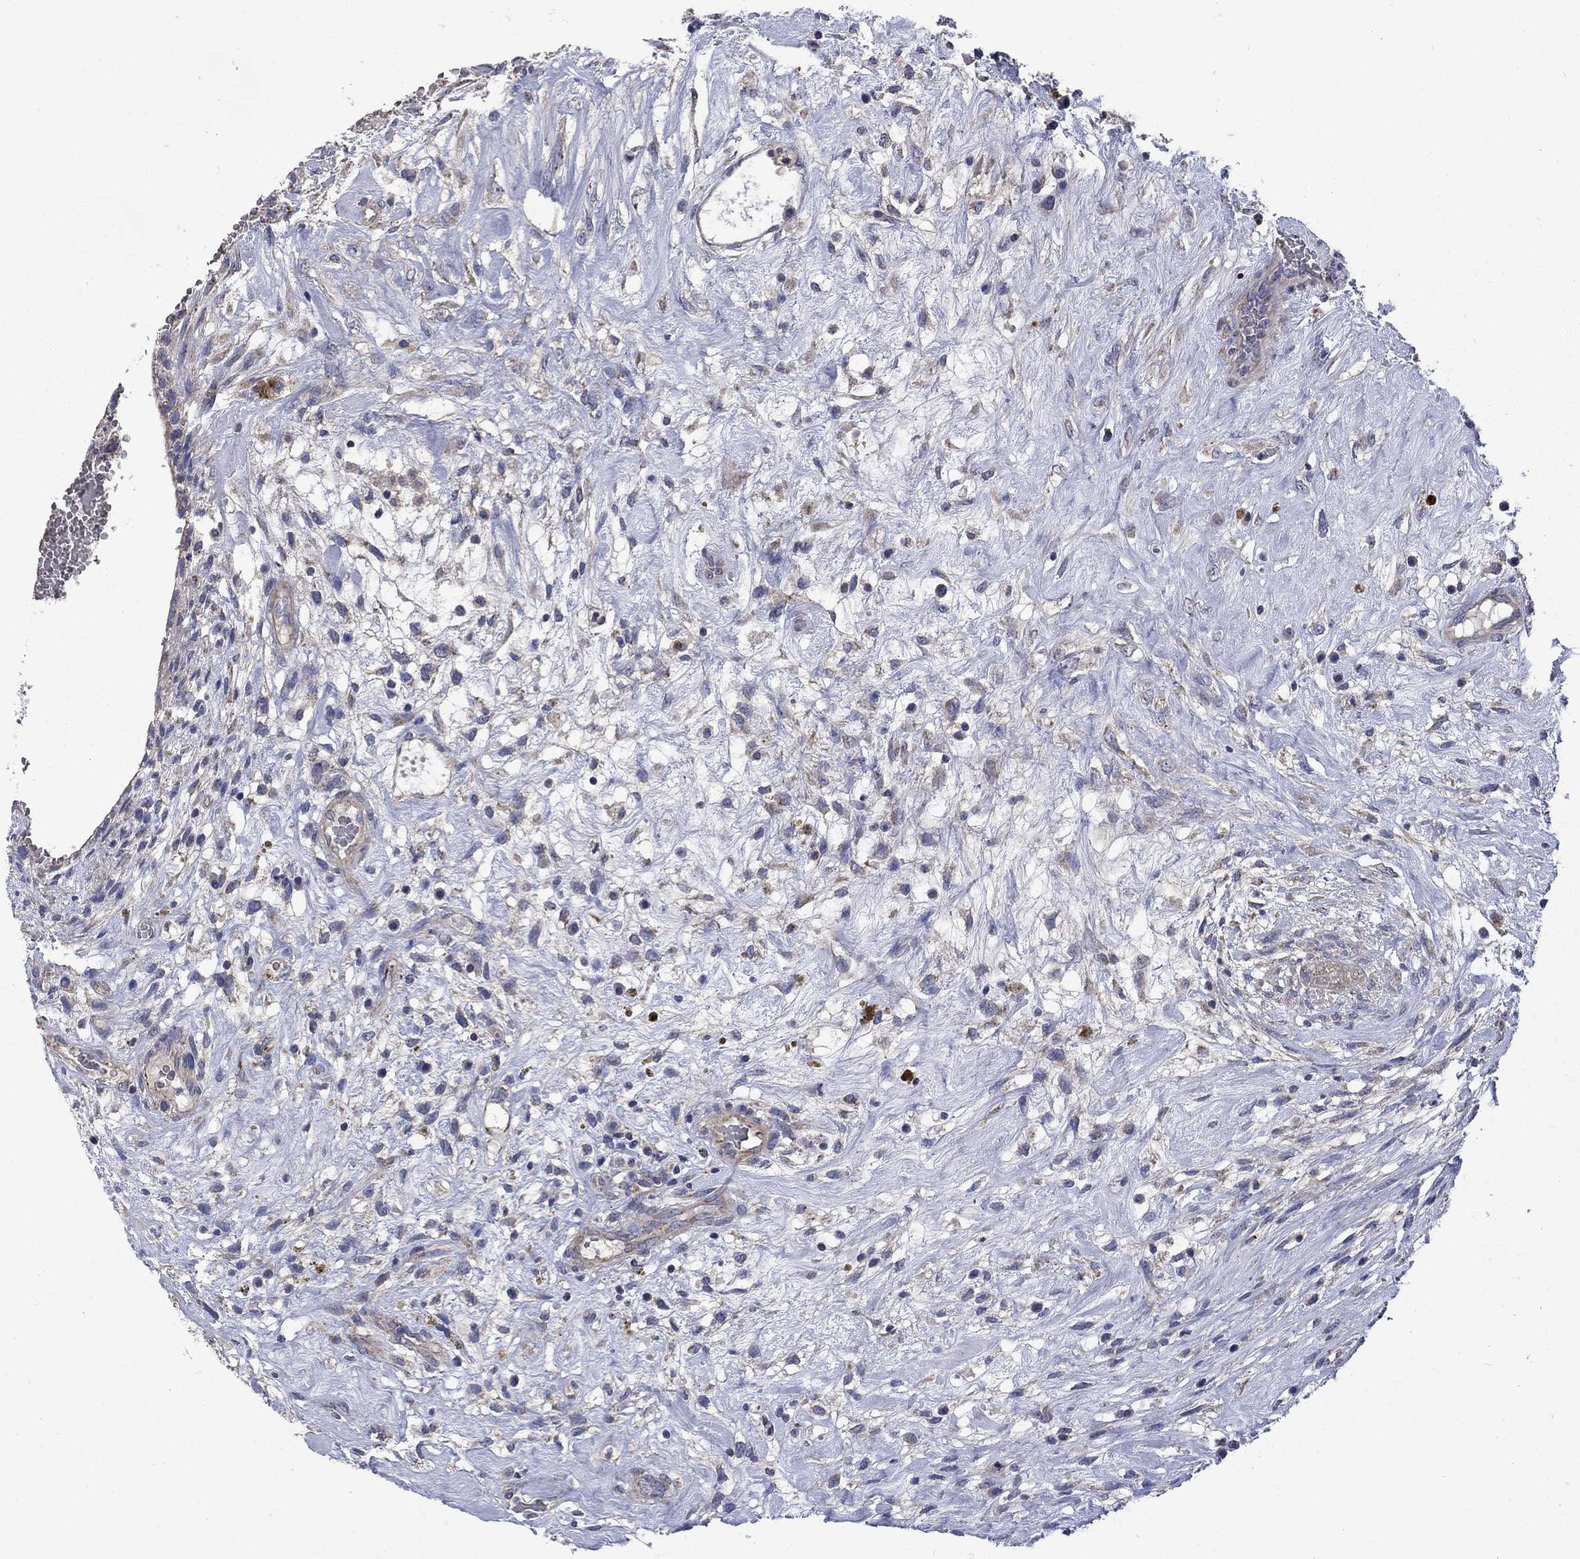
{"staining": {"intensity": "strong", "quantity": "<25%", "location": "cytoplasmic/membranous"}, "tissue": "testis cancer", "cell_type": "Tumor cells", "image_type": "cancer", "snomed": [{"axis": "morphology", "description": "Normal tissue, NOS"}, {"axis": "morphology", "description": "Carcinoma, Embryonal, NOS"}, {"axis": "topography", "description": "Testis"}, {"axis": "topography", "description": "Epididymis"}], "caption": "IHC photomicrograph of testis cancer (embryonal carcinoma) stained for a protein (brown), which exhibits medium levels of strong cytoplasmic/membranous staining in about <25% of tumor cells.", "gene": "HSPA12A", "patient": {"sex": "male", "age": 32}}